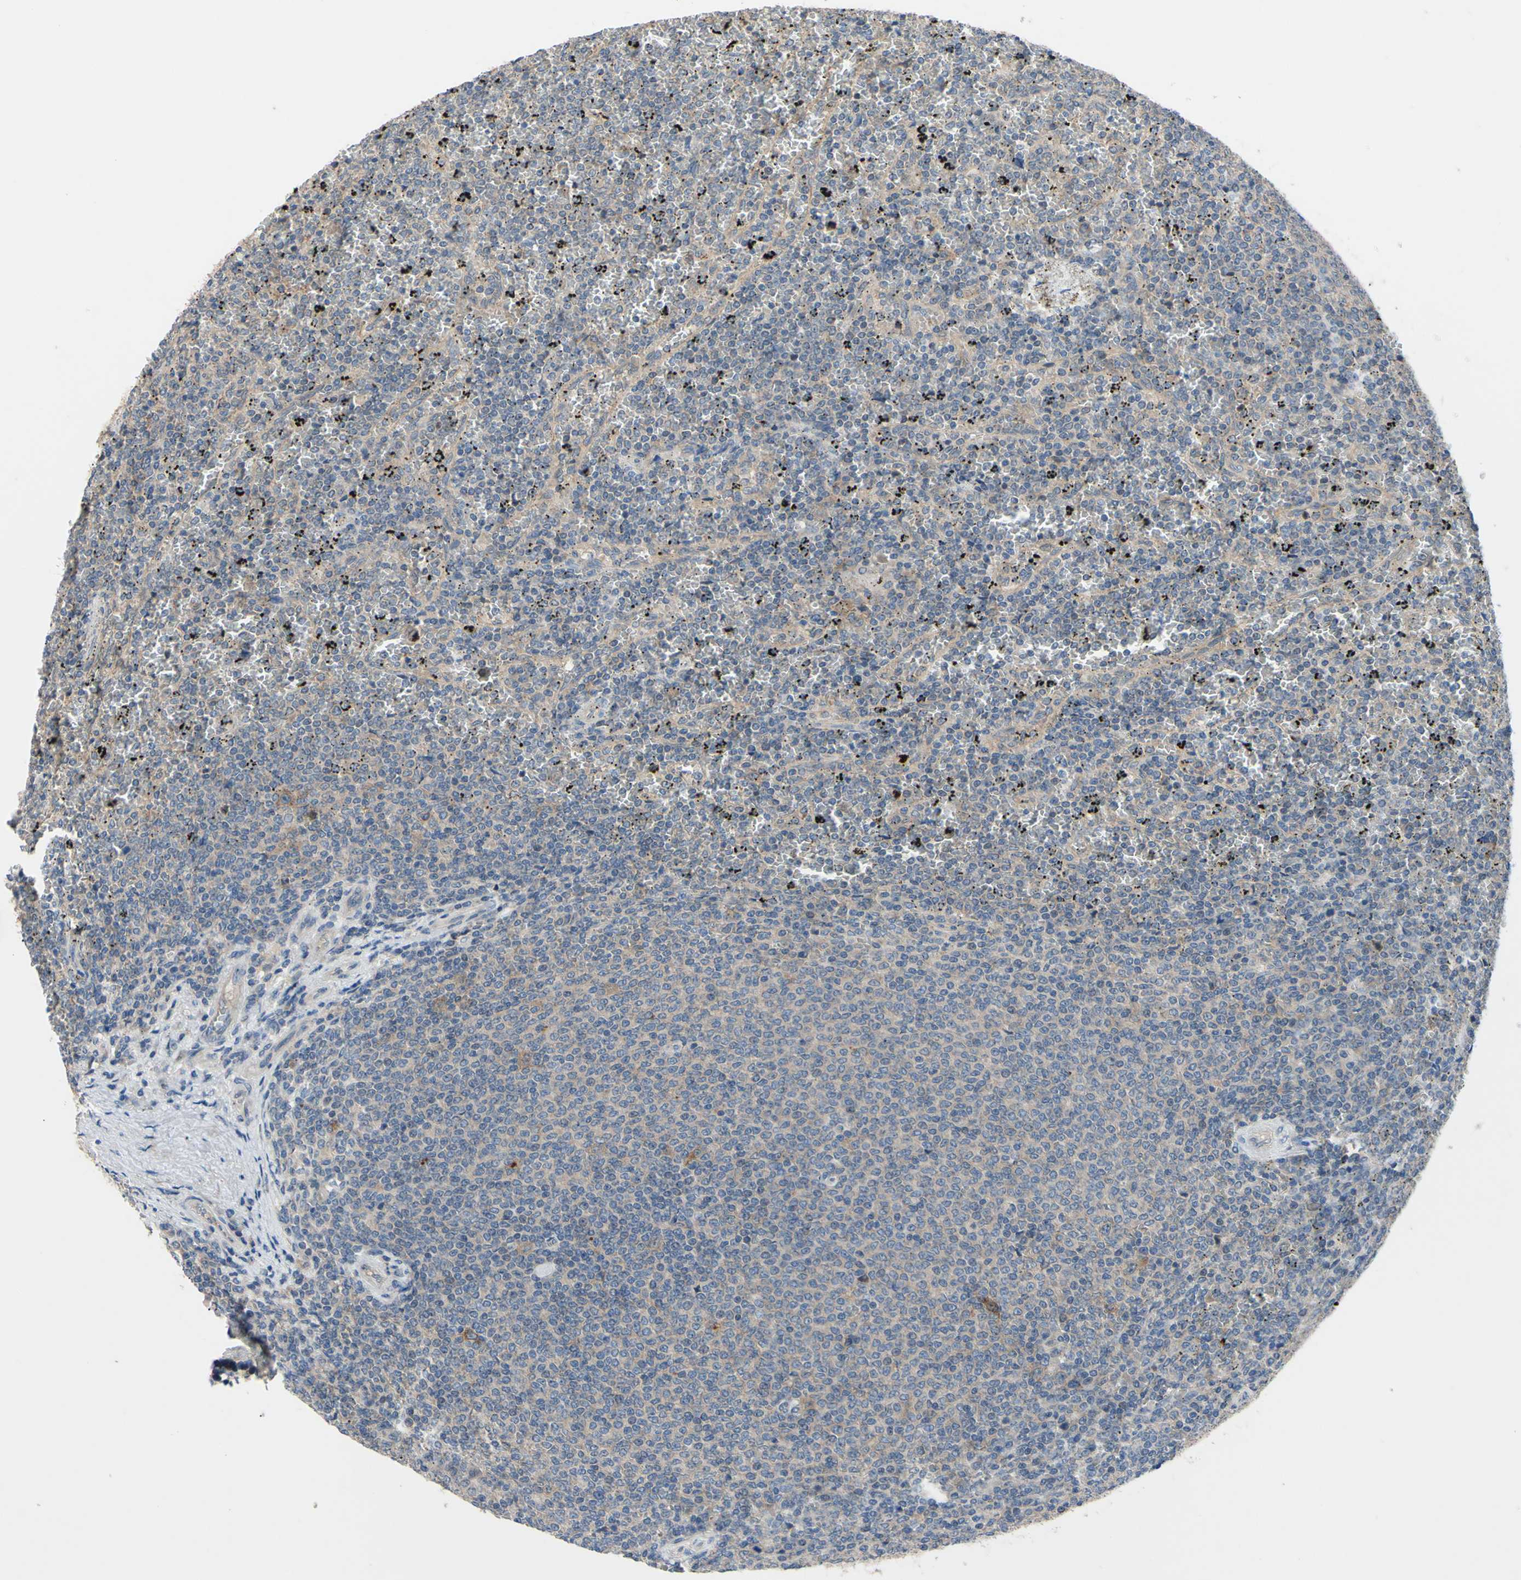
{"staining": {"intensity": "weak", "quantity": "<25%", "location": "cytoplasmic/membranous"}, "tissue": "lymphoma", "cell_type": "Tumor cells", "image_type": "cancer", "snomed": [{"axis": "morphology", "description": "Malignant lymphoma, non-Hodgkin's type, Low grade"}, {"axis": "topography", "description": "Spleen"}], "caption": "Lymphoma was stained to show a protein in brown. There is no significant expression in tumor cells. (DAB (3,3'-diaminobenzidine) immunohistochemistry with hematoxylin counter stain).", "gene": "HILPDA", "patient": {"sex": "female", "age": 77}}